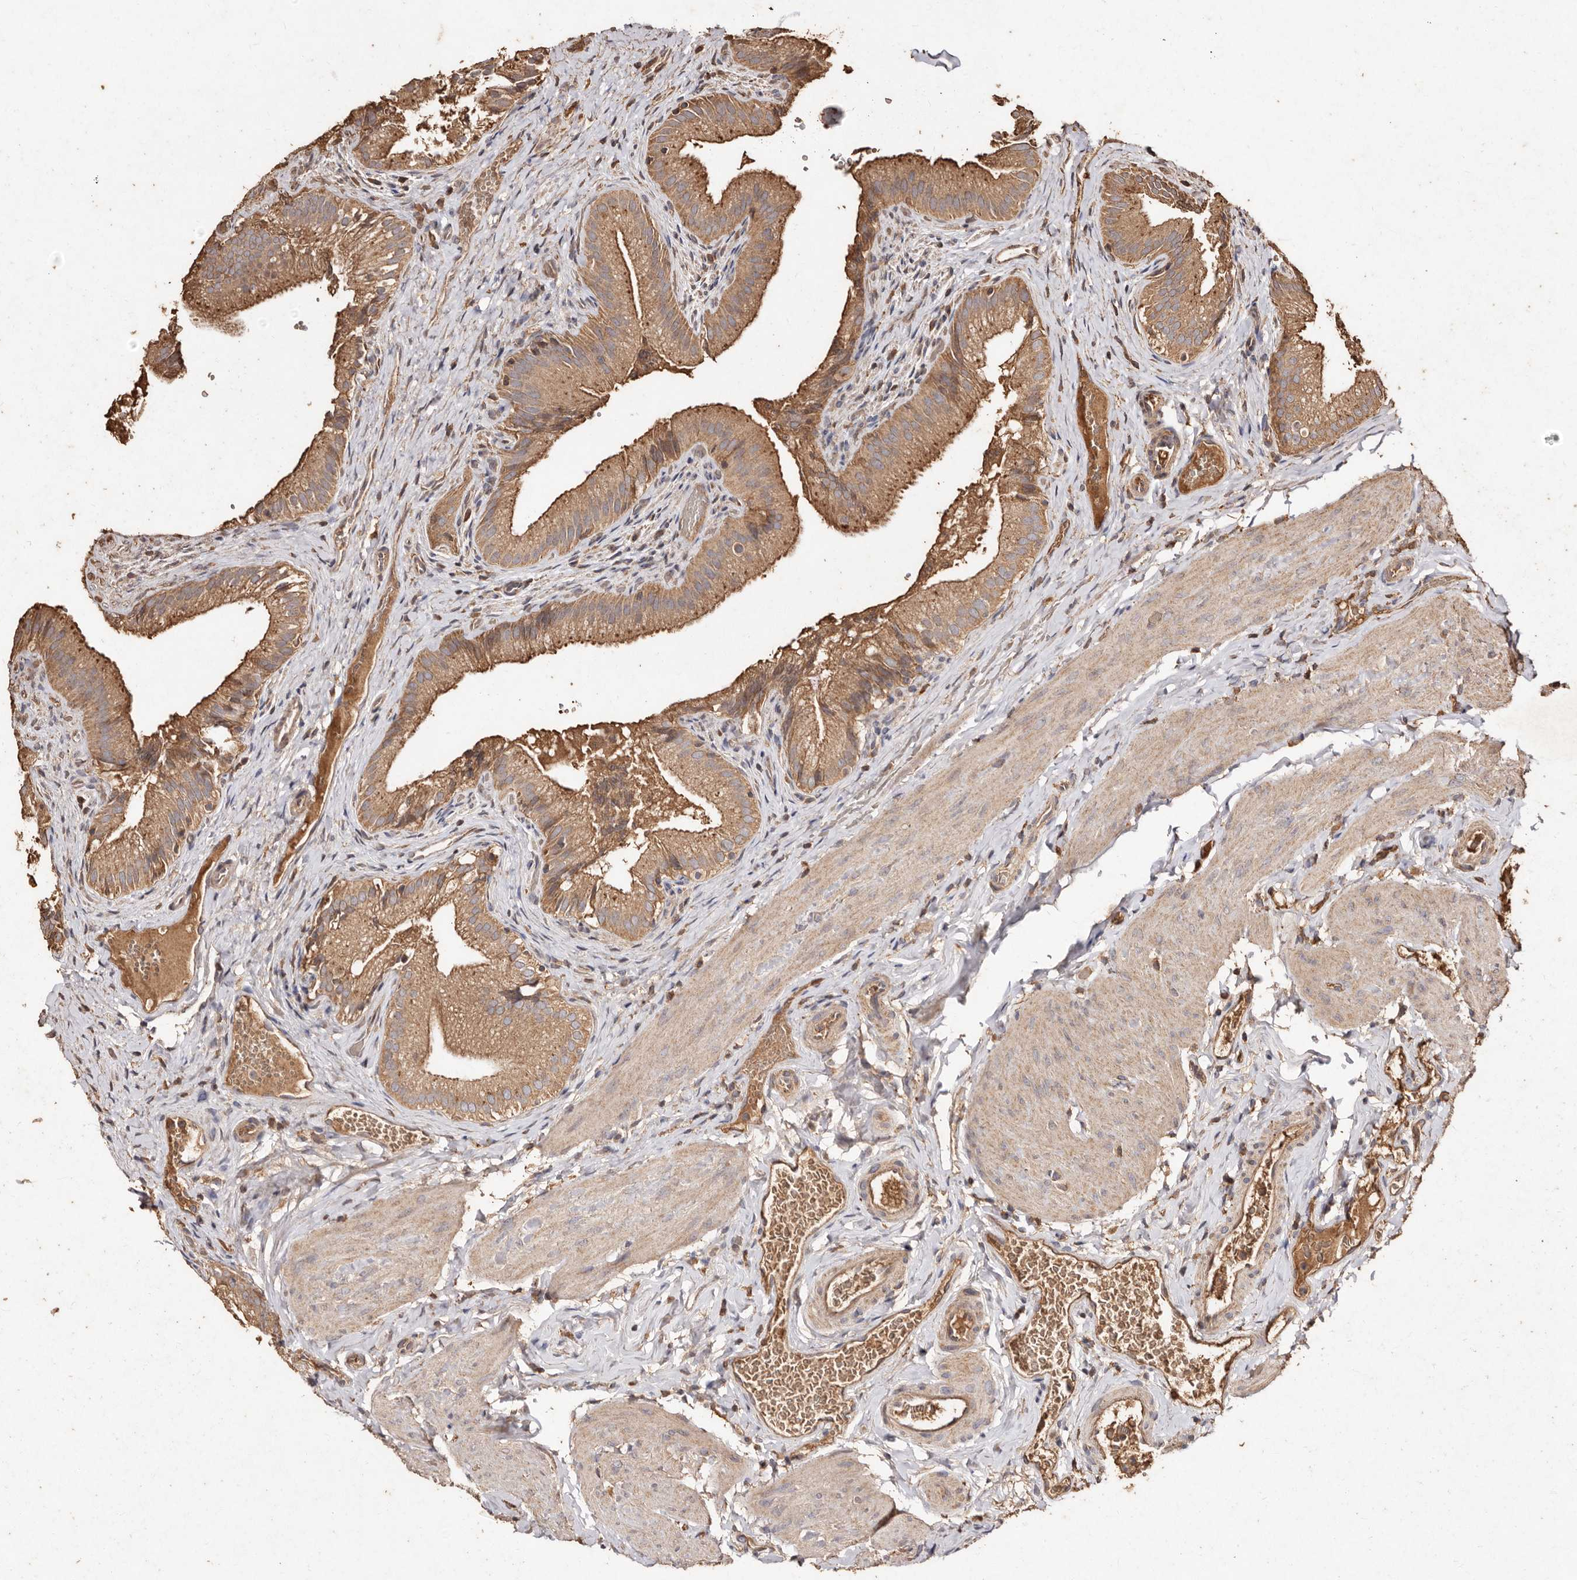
{"staining": {"intensity": "moderate", "quantity": ">75%", "location": "cytoplasmic/membranous"}, "tissue": "gallbladder", "cell_type": "Glandular cells", "image_type": "normal", "snomed": [{"axis": "morphology", "description": "Normal tissue, NOS"}, {"axis": "topography", "description": "Gallbladder"}], "caption": "Protein staining by IHC demonstrates moderate cytoplasmic/membranous positivity in about >75% of glandular cells in unremarkable gallbladder. The staining is performed using DAB brown chromogen to label protein expression. The nuclei are counter-stained blue using hematoxylin.", "gene": "FARS2", "patient": {"sex": "female", "age": 30}}